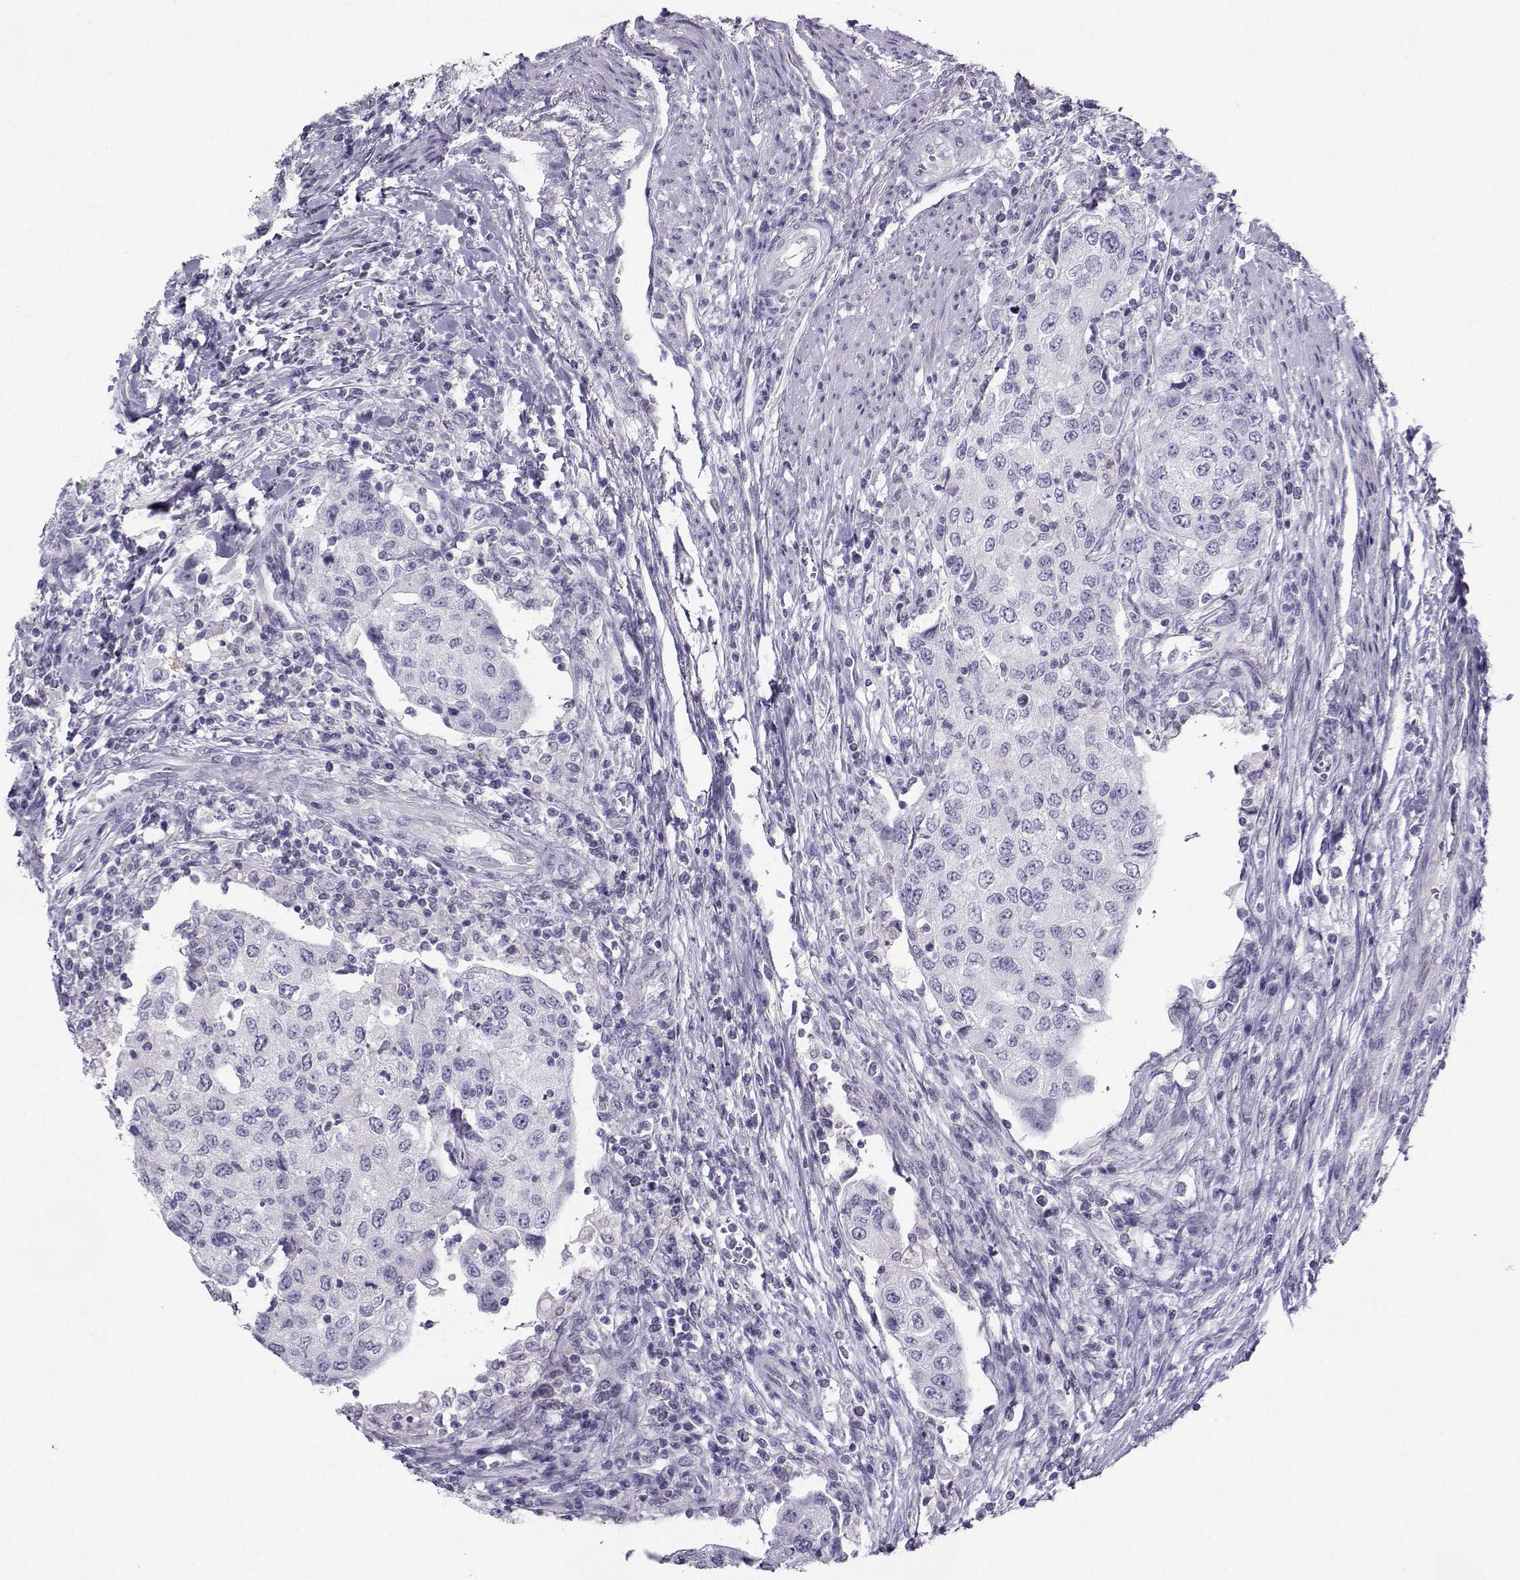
{"staining": {"intensity": "negative", "quantity": "none", "location": "none"}, "tissue": "urothelial cancer", "cell_type": "Tumor cells", "image_type": "cancer", "snomed": [{"axis": "morphology", "description": "Urothelial carcinoma, High grade"}, {"axis": "topography", "description": "Urinary bladder"}], "caption": "High-grade urothelial carcinoma was stained to show a protein in brown. There is no significant positivity in tumor cells.", "gene": "PGK1", "patient": {"sex": "female", "age": 78}}